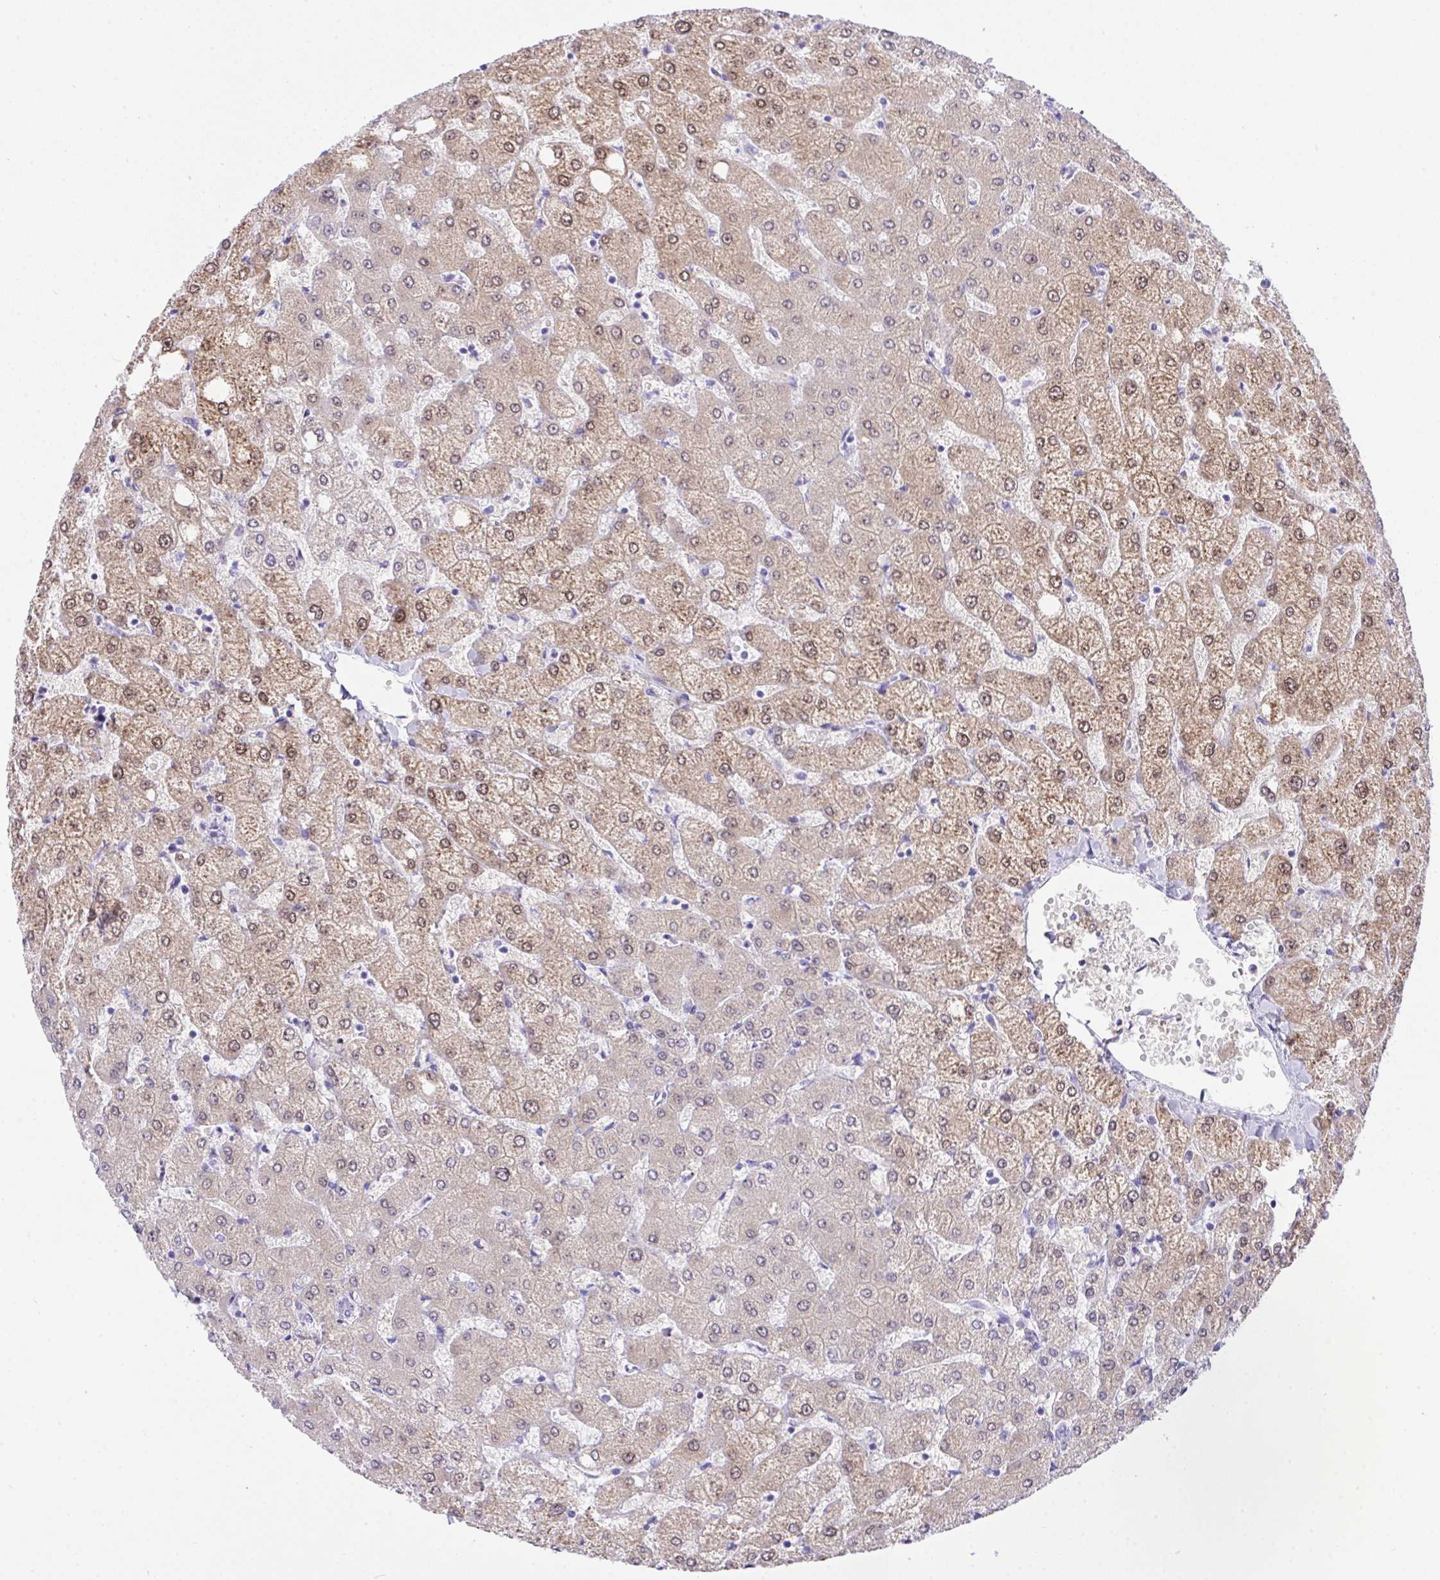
{"staining": {"intensity": "negative", "quantity": "none", "location": "none"}, "tissue": "liver", "cell_type": "Cholangiocytes", "image_type": "normal", "snomed": [{"axis": "morphology", "description": "Normal tissue, NOS"}, {"axis": "topography", "description": "Liver"}], "caption": "This is a histopathology image of immunohistochemistry (IHC) staining of unremarkable liver, which shows no staining in cholangiocytes.", "gene": "AKR1D1", "patient": {"sex": "female", "age": 54}}